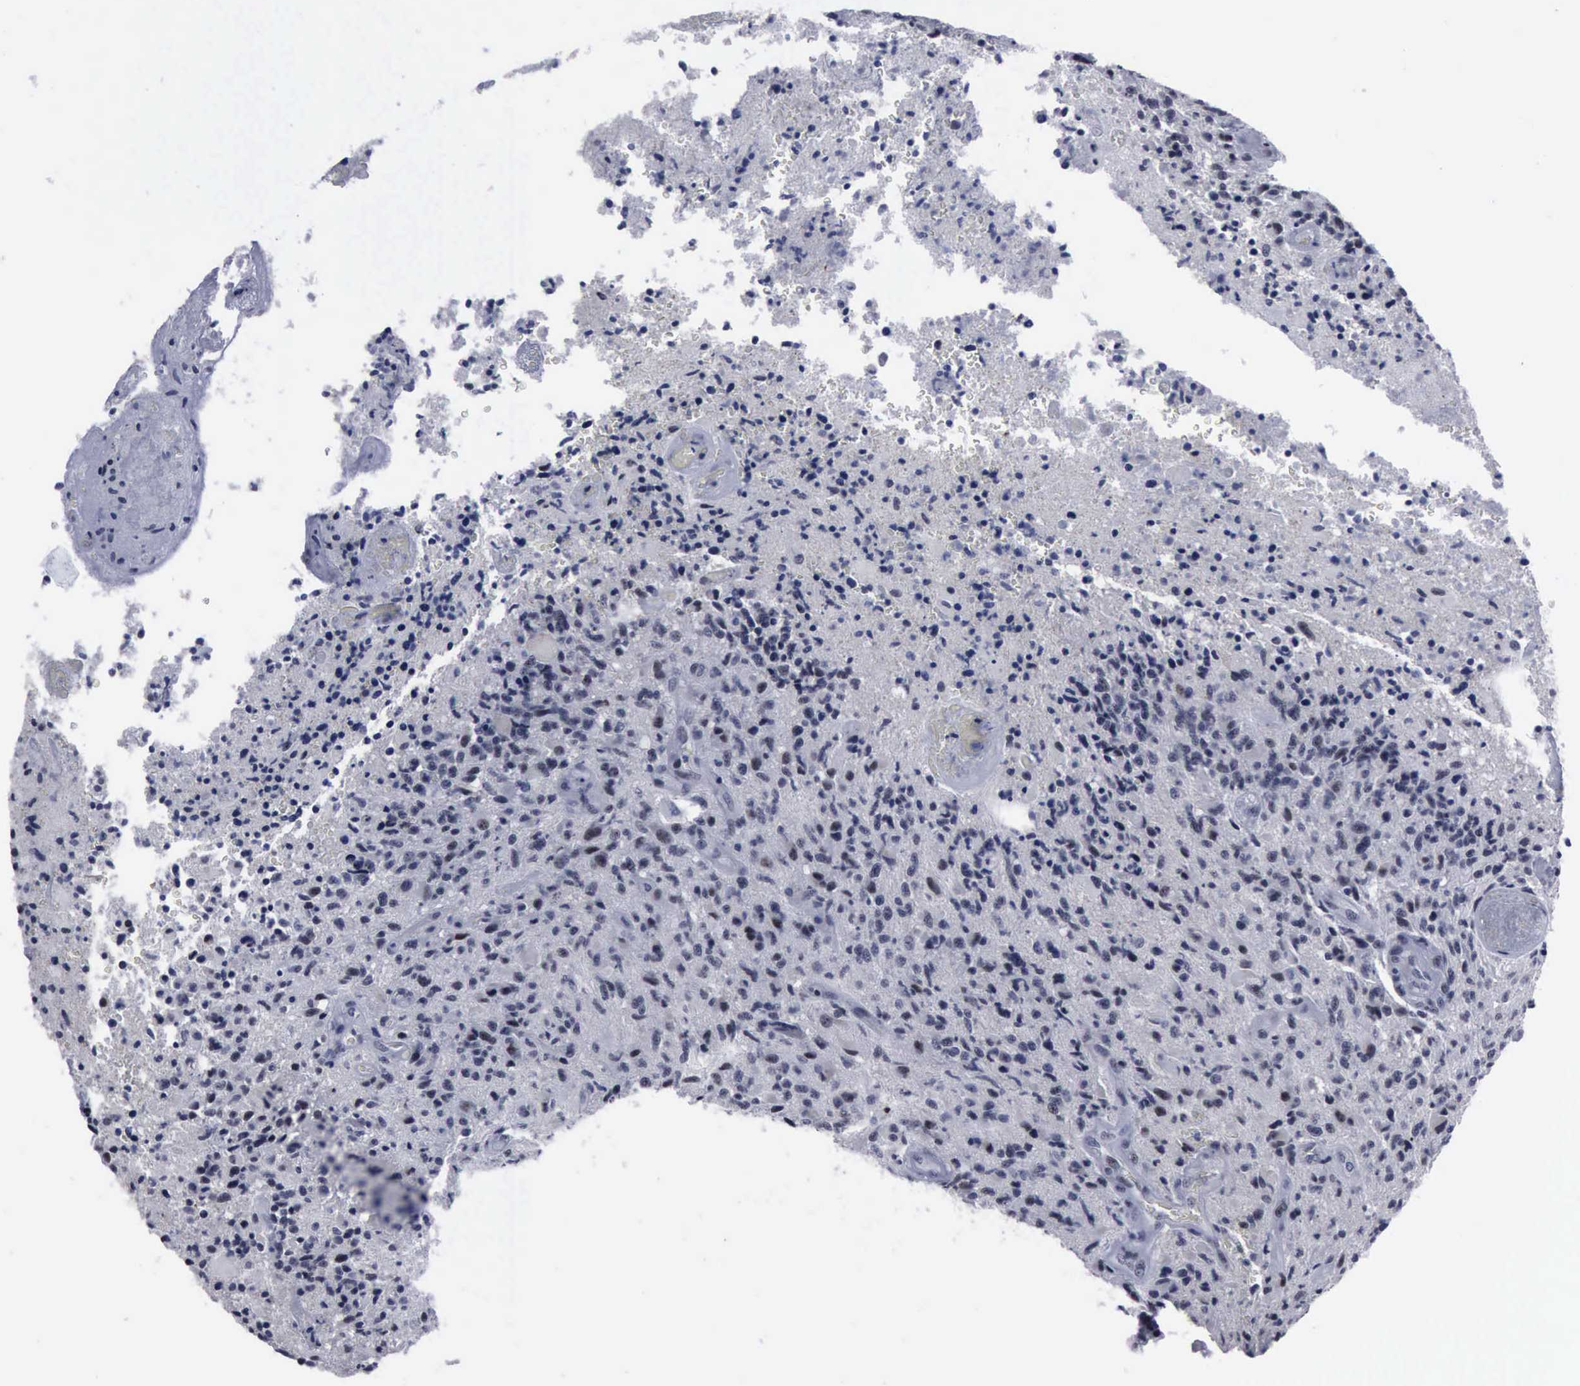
{"staining": {"intensity": "negative", "quantity": "none", "location": "none"}, "tissue": "glioma", "cell_type": "Tumor cells", "image_type": "cancer", "snomed": [{"axis": "morphology", "description": "Glioma, malignant, High grade"}, {"axis": "topography", "description": "Brain"}], "caption": "DAB (3,3'-diaminobenzidine) immunohistochemical staining of glioma reveals no significant staining in tumor cells.", "gene": "BRD1", "patient": {"sex": "male", "age": 36}}